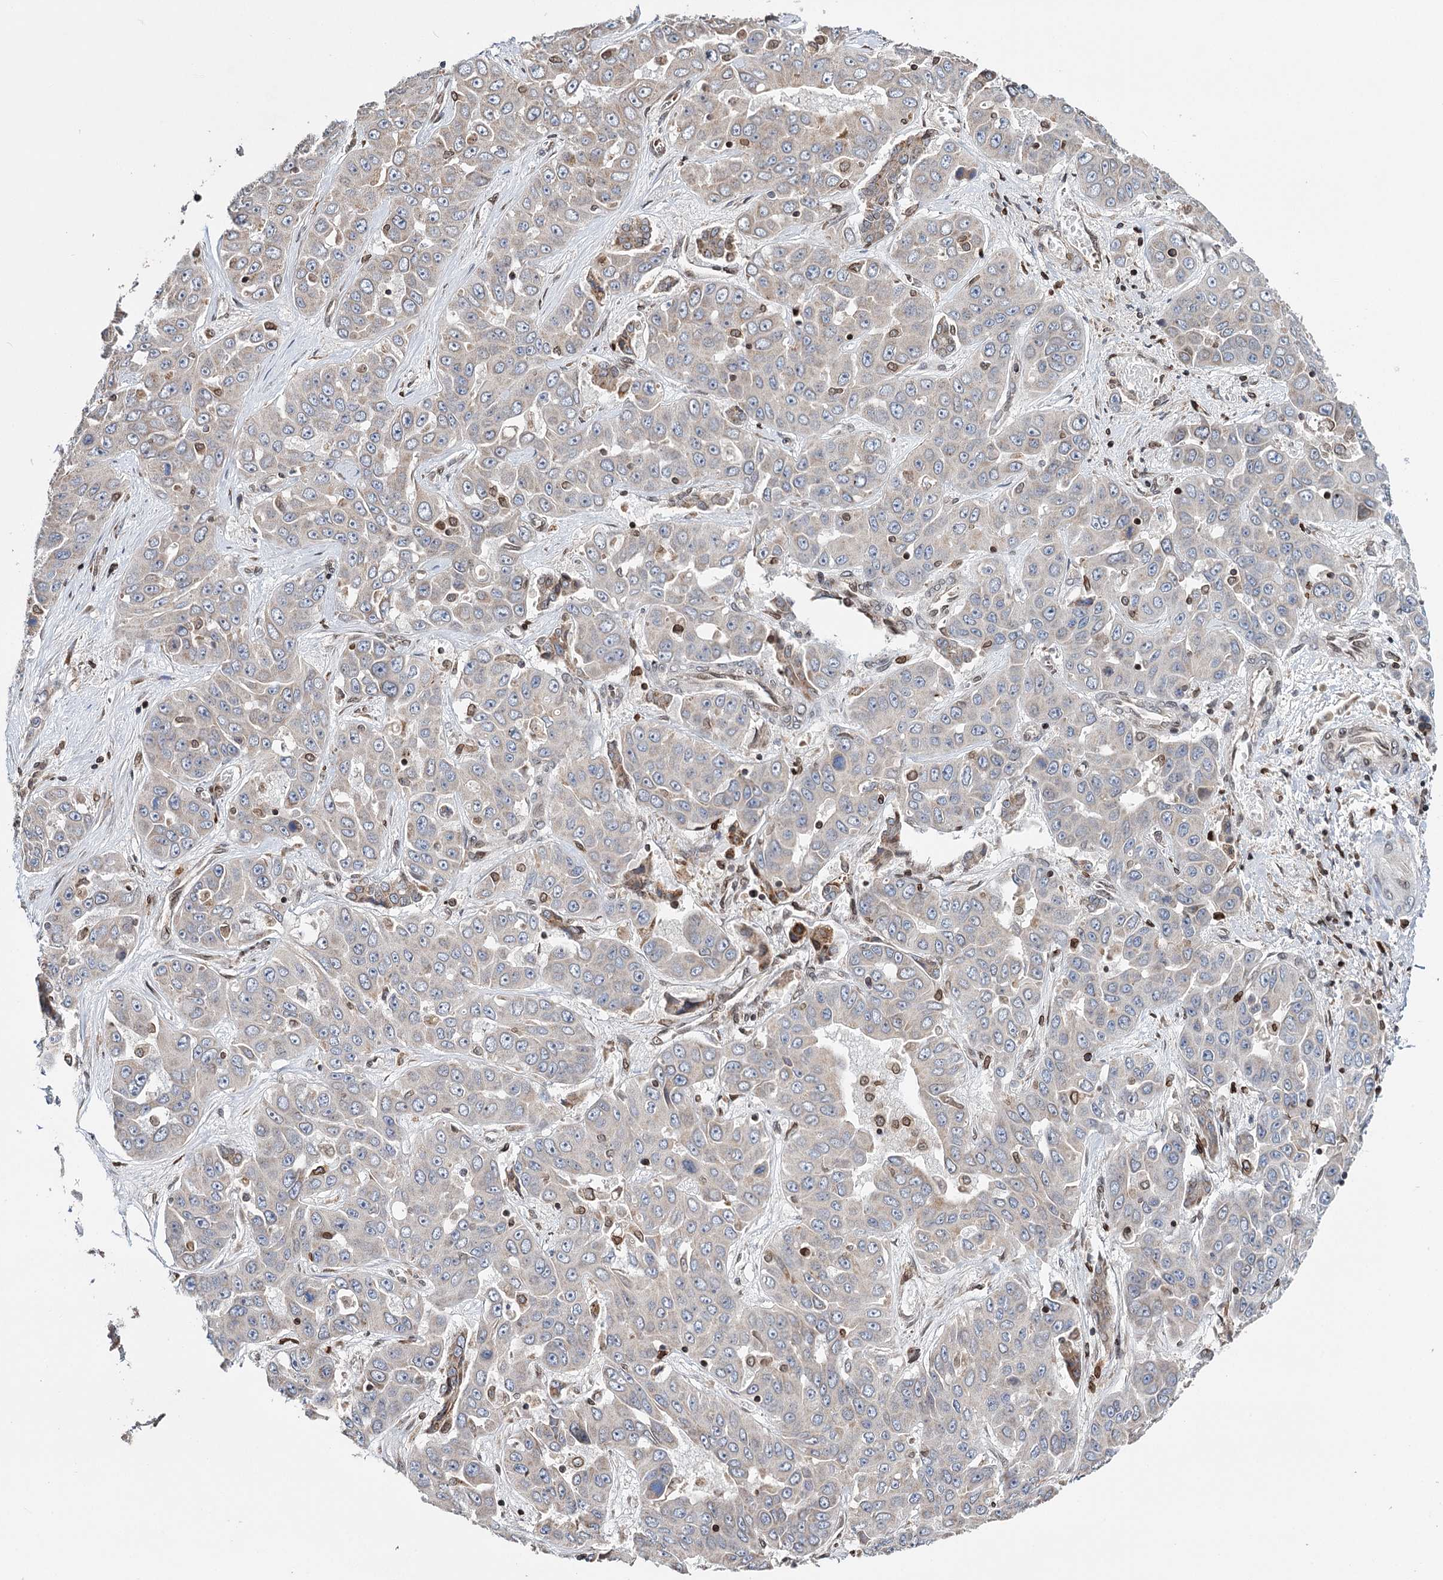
{"staining": {"intensity": "negative", "quantity": "none", "location": "none"}, "tissue": "liver cancer", "cell_type": "Tumor cells", "image_type": "cancer", "snomed": [{"axis": "morphology", "description": "Cholangiocarcinoma"}, {"axis": "topography", "description": "Liver"}], "caption": "A histopathology image of human liver cancer is negative for staining in tumor cells.", "gene": "CFAP46", "patient": {"sex": "female", "age": 52}}